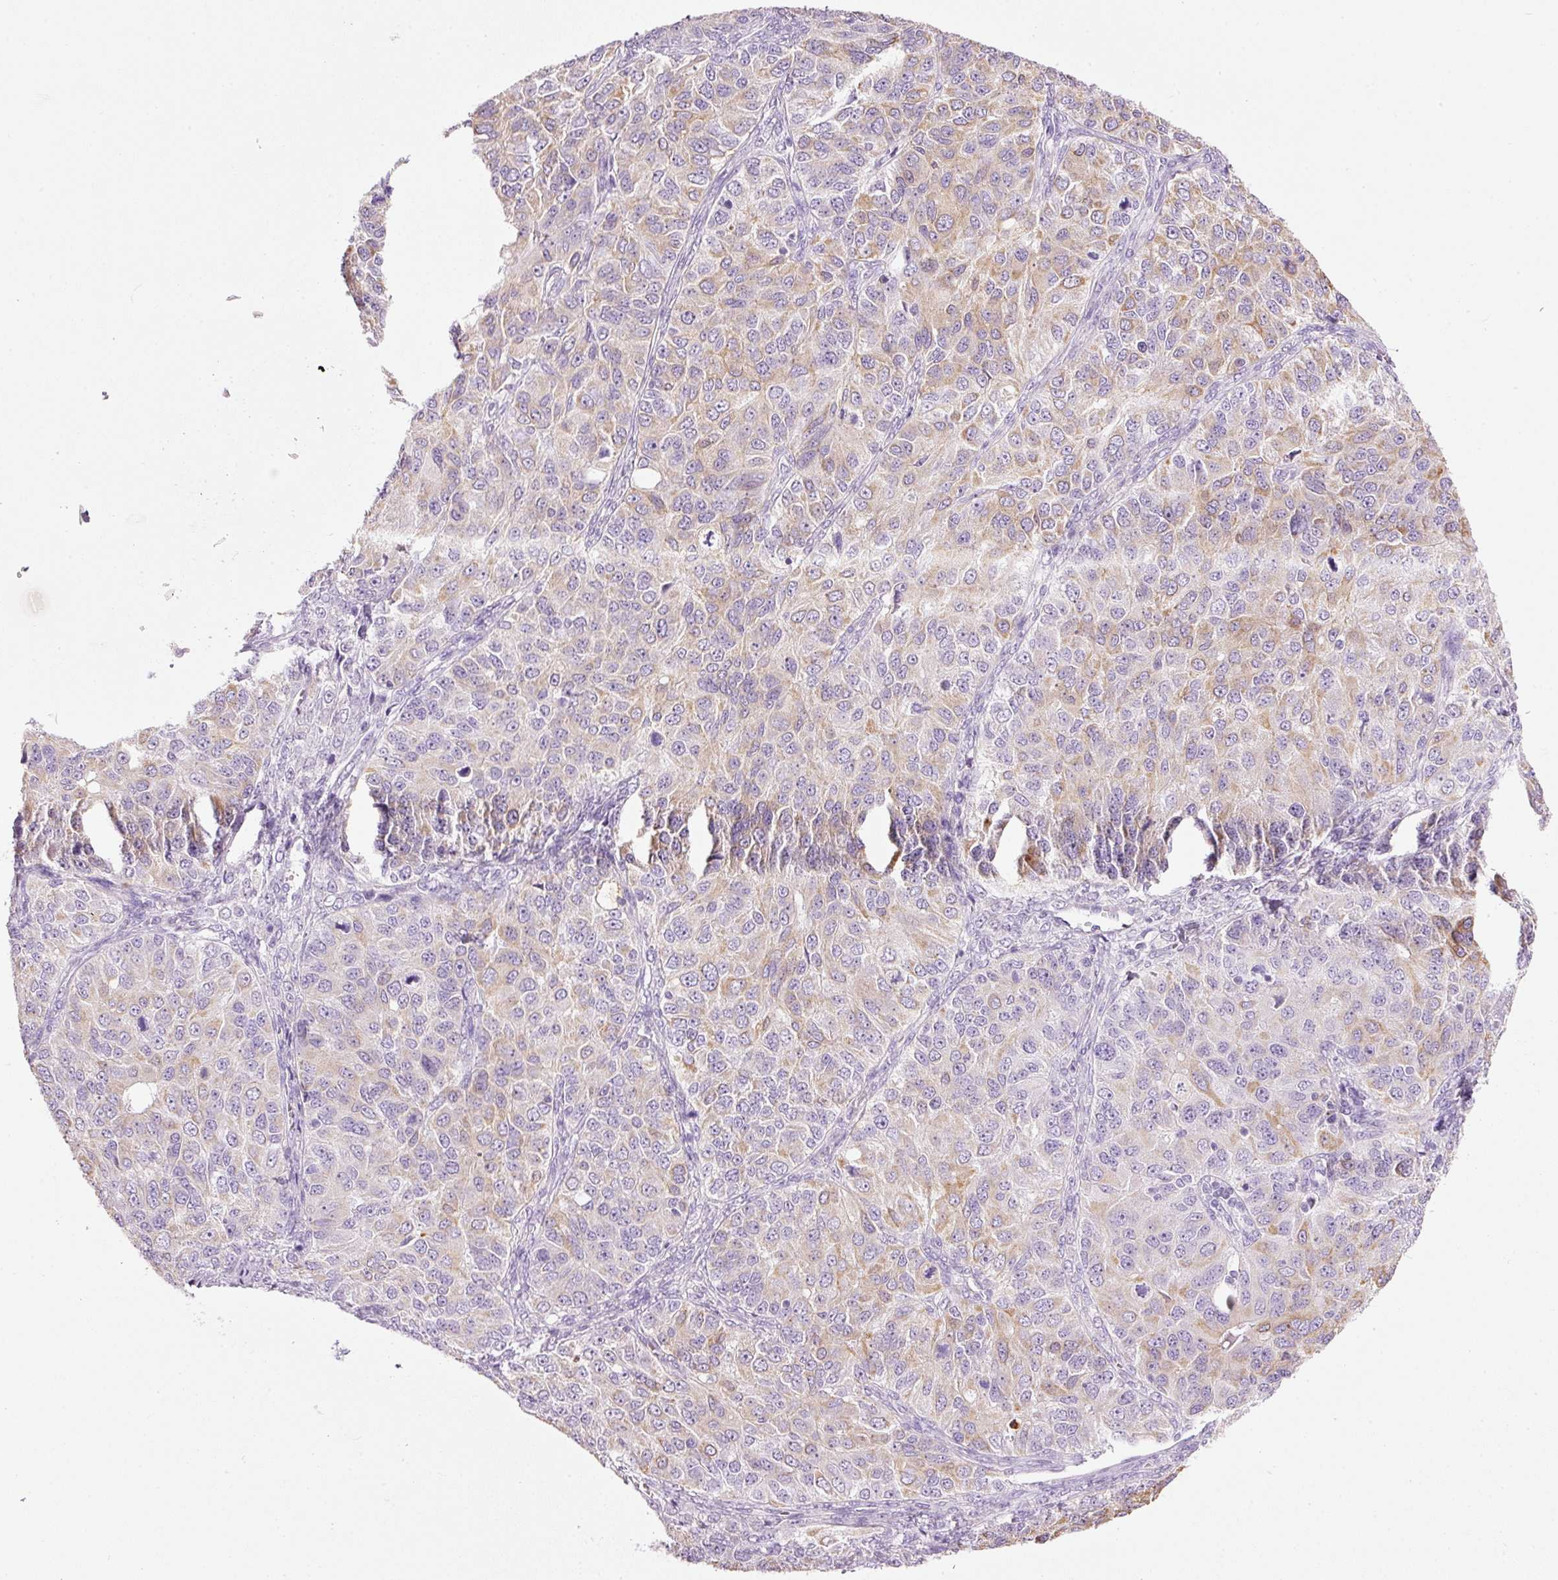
{"staining": {"intensity": "weak", "quantity": "25%-75%", "location": "cytoplasmic/membranous"}, "tissue": "ovarian cancer", "cell_type": "Tumor cells", "image_type": "cancer", "snomed": [{"axis": "morphology", "description": "Carcinoma, endometroid"}, {"axis": "topography", "description": "Ovary"}], "caption": "Human endometroid carcinoma (ovarian) stained with a brown dye displays weak cytoplasmic/membranous positive staining in about 25%-75% of tumor cells.", "gene": "CARD16", "patient": {"sex": "female", "age": 51}}